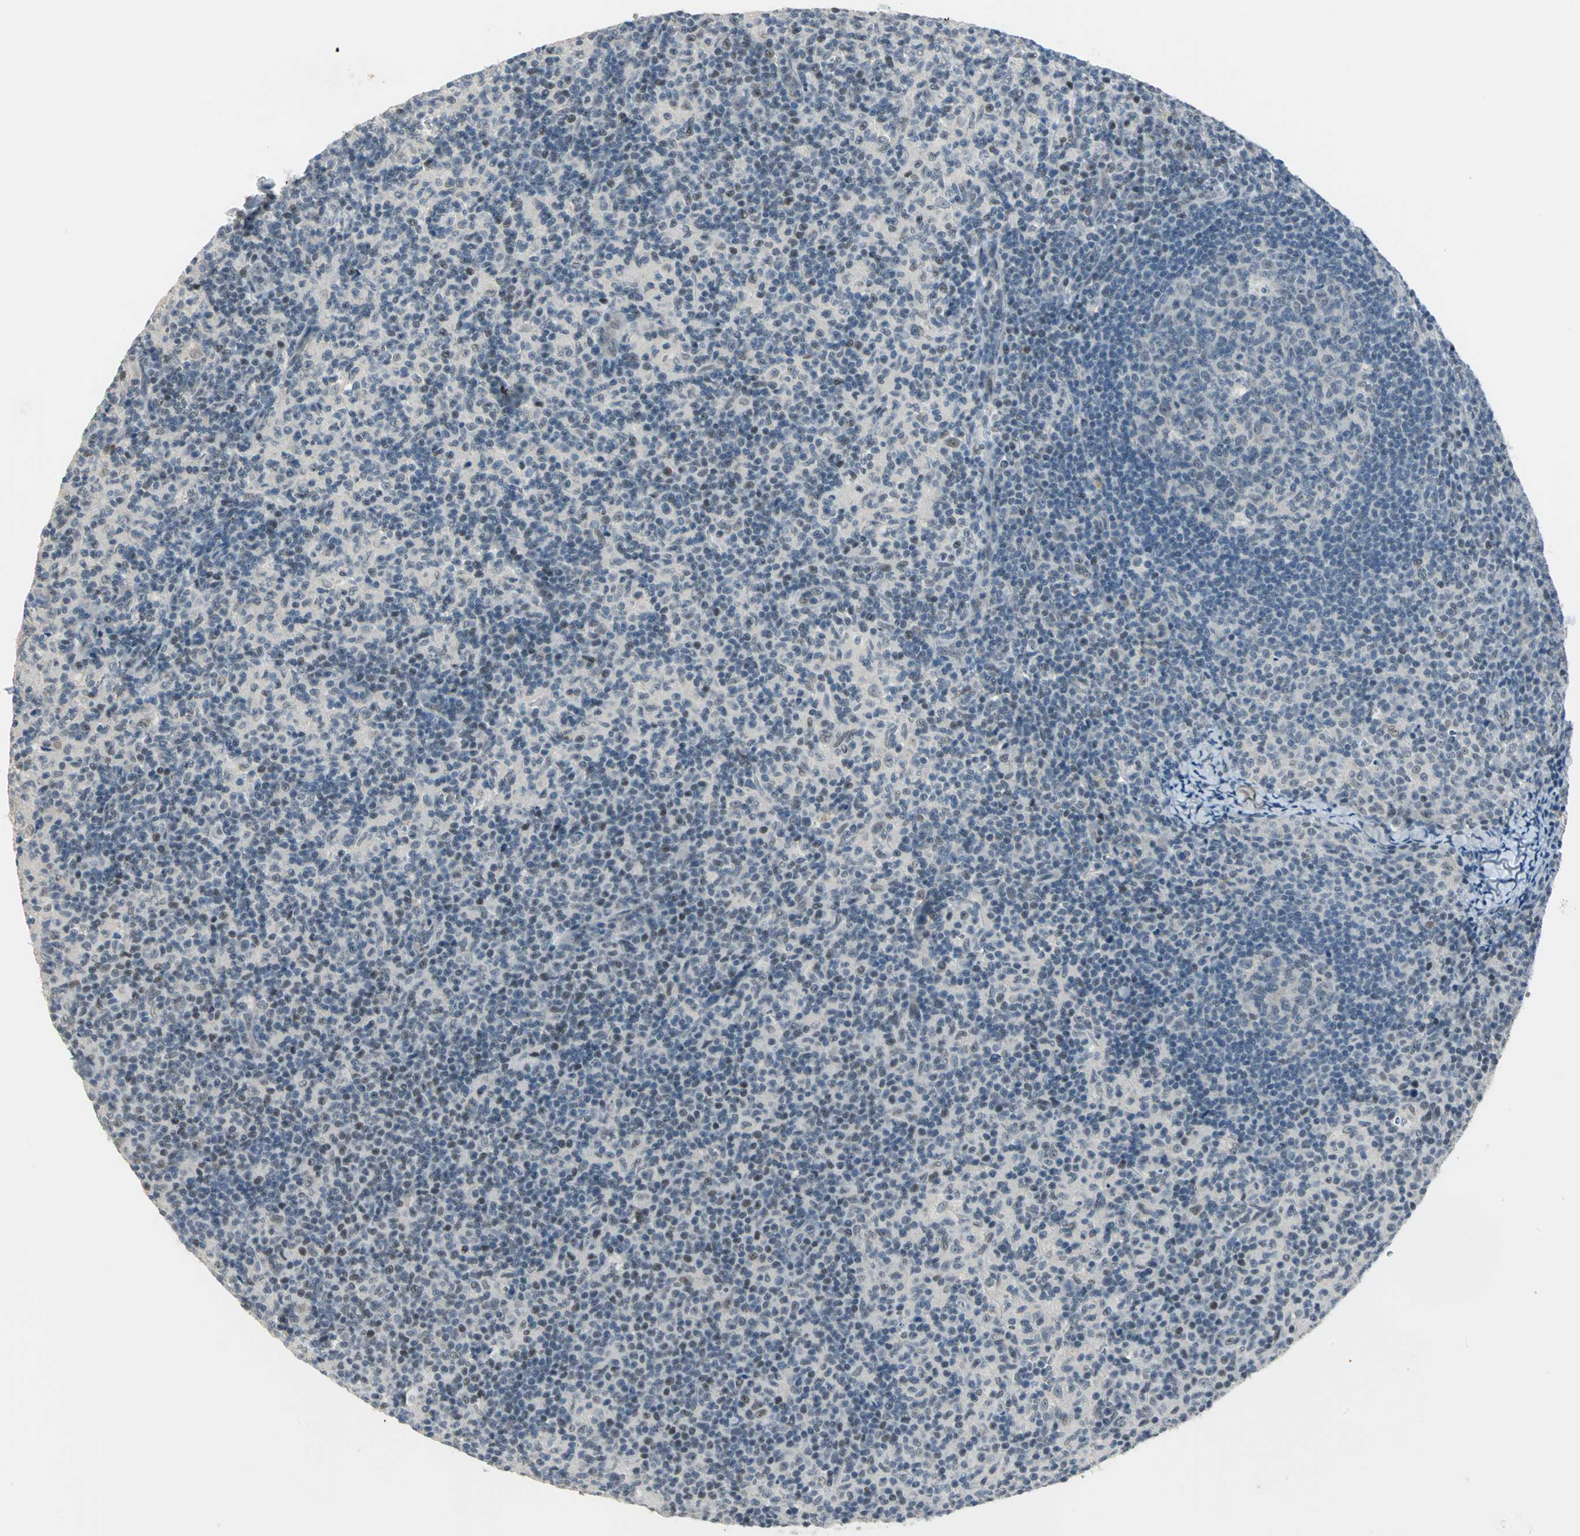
{"staining": {"intensity": "weak", "quantity": "<25%", "location": "nuclear"}, "tissue": "lymph node", "cell_type": "Germinal center cells", "image_type": "normal", "snomed": [{"axis": "morphology", "description": "Normal tissue, NOS"}, {"axis": "morphology", "description": "Inflammation, NOS"}, {"axis": "topography", "description": "Lymph node"}], "caption": "This is an IHC image of normal lymph node. There is no staining in germinal center cells.", "gene": "GLI3", "patient": {"sex": "male", "age": 55}}